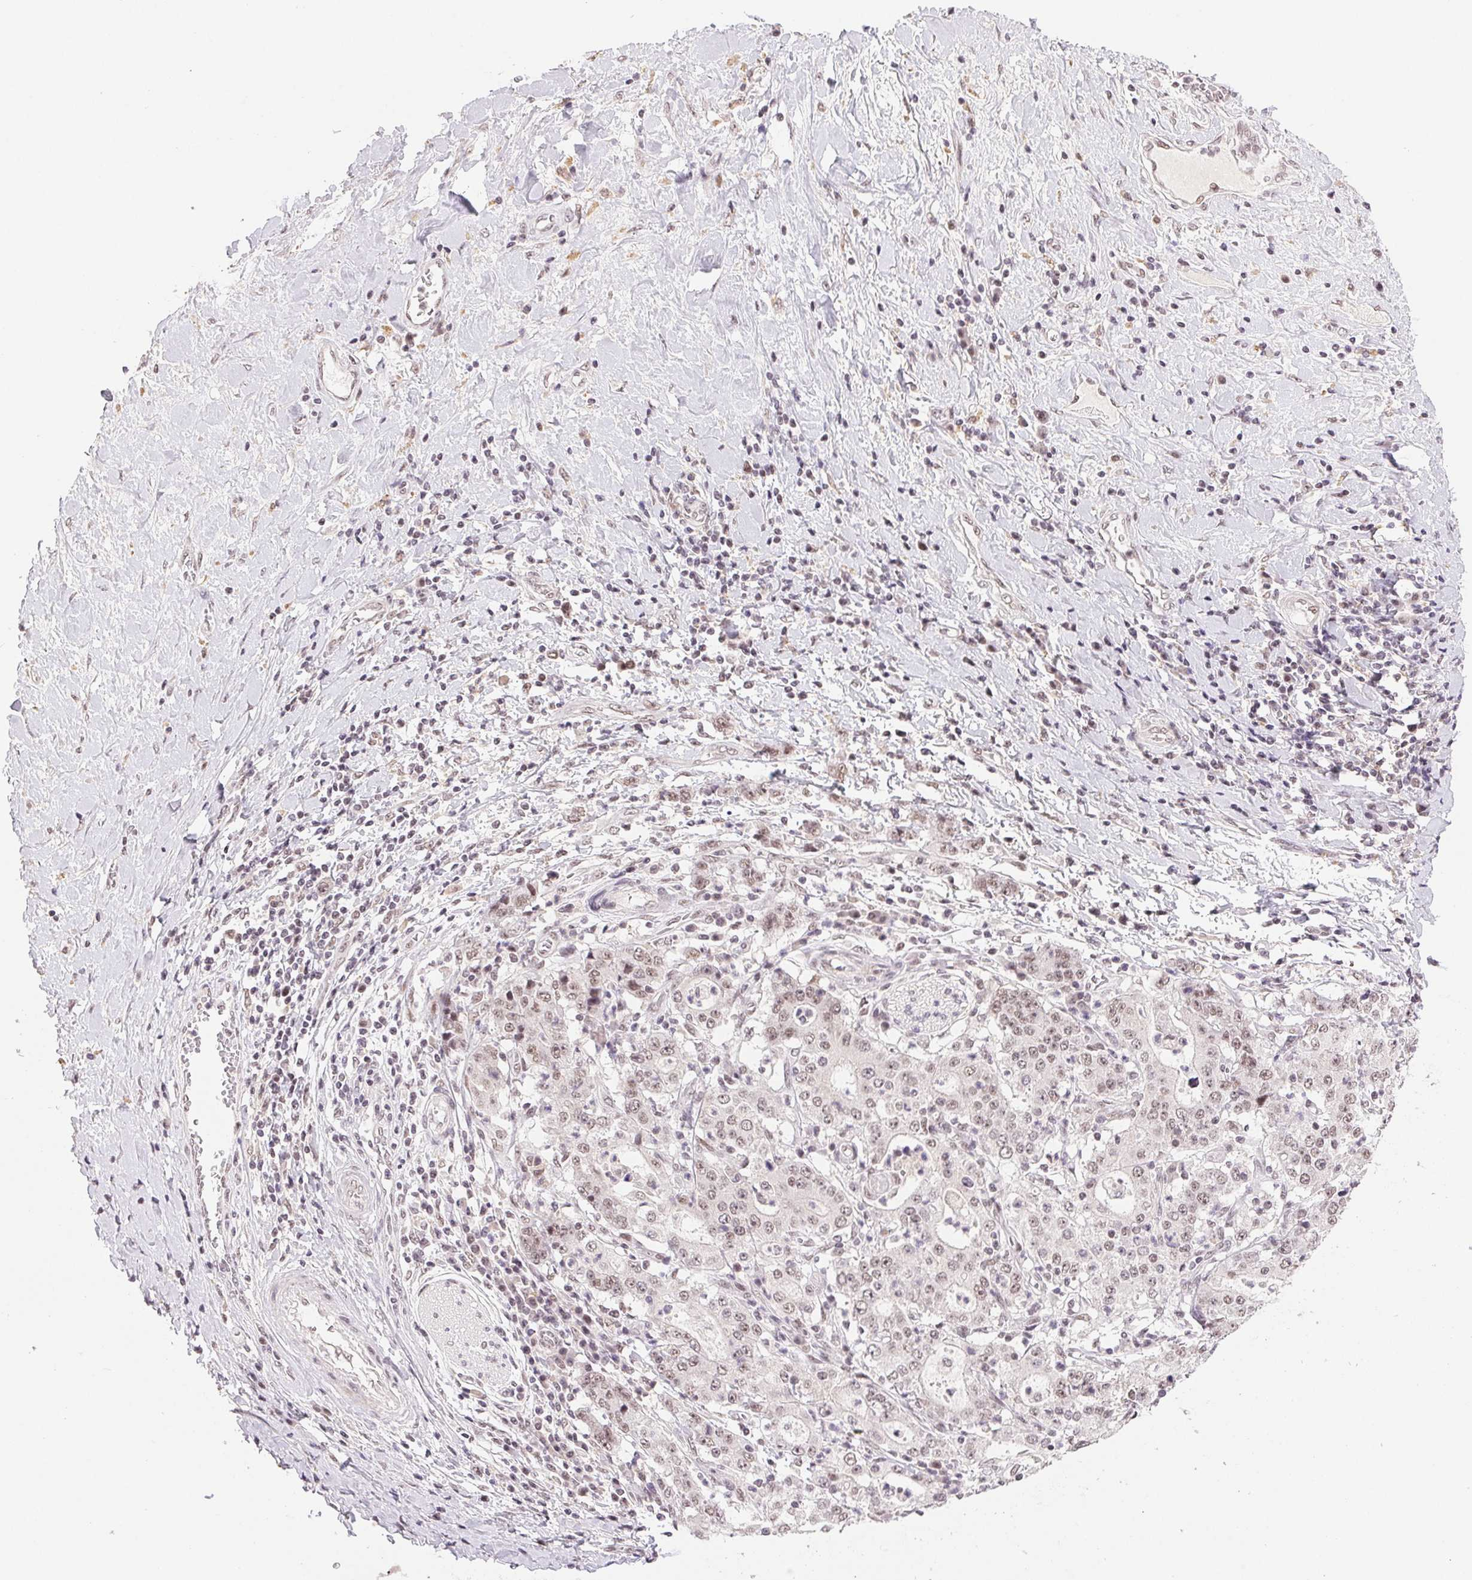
{"staining": {"intensity": "moderate", "quantity": ">75%", "location": "nuclear"}, "tissue": "stomach cancer", "cell_type": "Tumor cells", "image_type": "cancer", "snomed": [{"axis": "morphology", "description": "Normal tissue, NOS"}, {"axis": "morphology", "description": "Adenocarcinoma, NOS"}, {"axis": "topography", "description": "Stomach, upper"}, {"axis": "topography", "description": "Stomach"}], "caption": "Immunohistochemical staining of human adenocarcinoma (stomach) displays medium levels of moderate nuclear protein staining in about >75% of tumor cells. (Brightfield microscopy of DAB IHC at high magnification).", "gene": "PRPF18", "patient": {"sex": "male", "age": 59}}